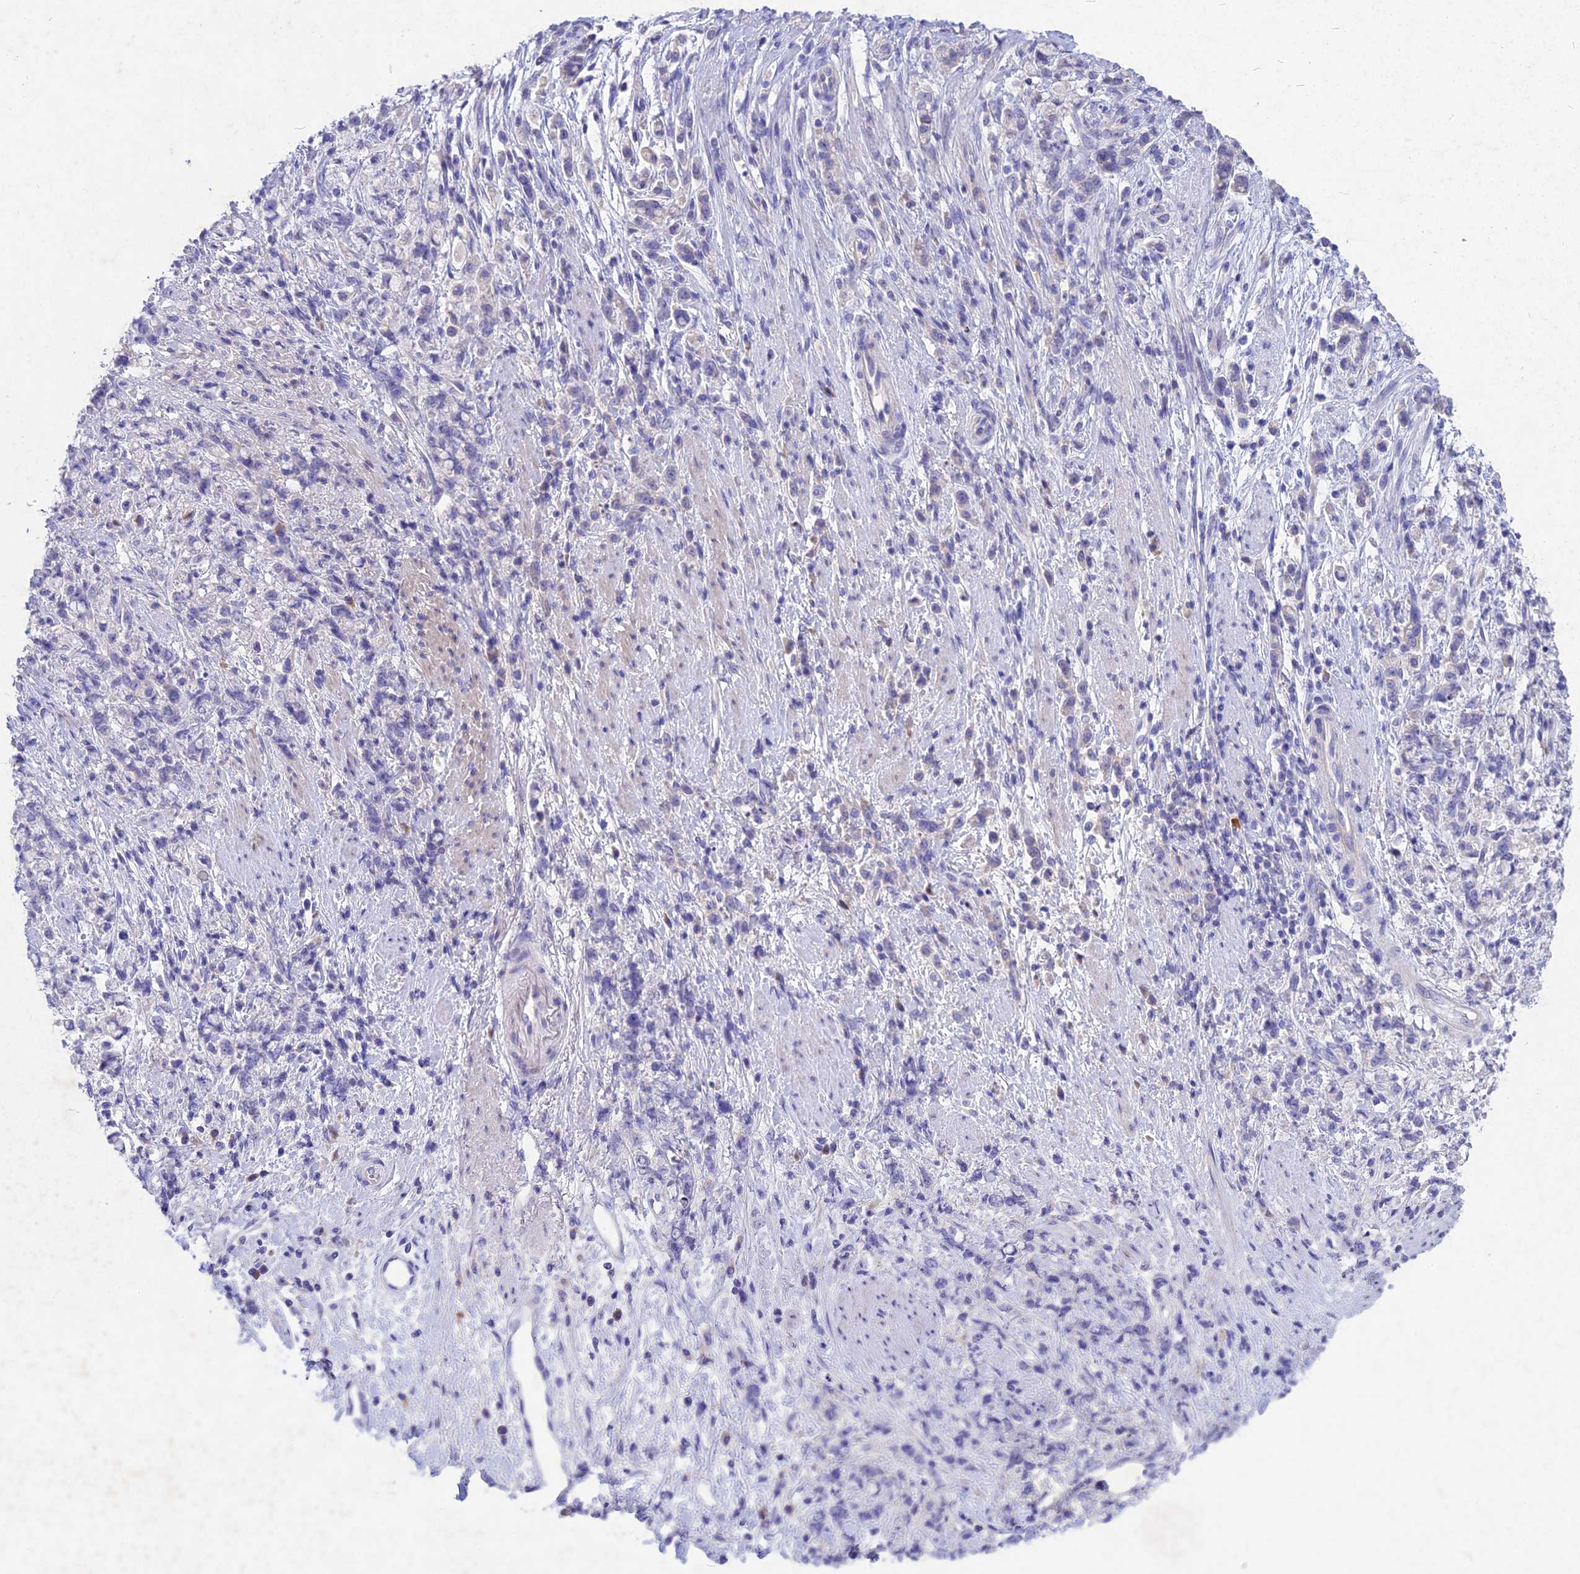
{"staining": {"intensity": "negative", "quantity": "none", "location": "none"}, "tissue": "stomach cancer", "cell_type": "Tumor cells", "image_type": "cancer", "snomed": [{"axis": "morphology", "description": "Adenocarcinoma, NOS"}, {"axis": "topography", "description": "Stomach"}], "caption": "The micrograph reveals no staining of tumor cells in stomach adenocarcinoma. (DAB immunohistochemistry, high magnification).", "gene": "DEFB119", "patient": {"sex": "female", "age": 60}}